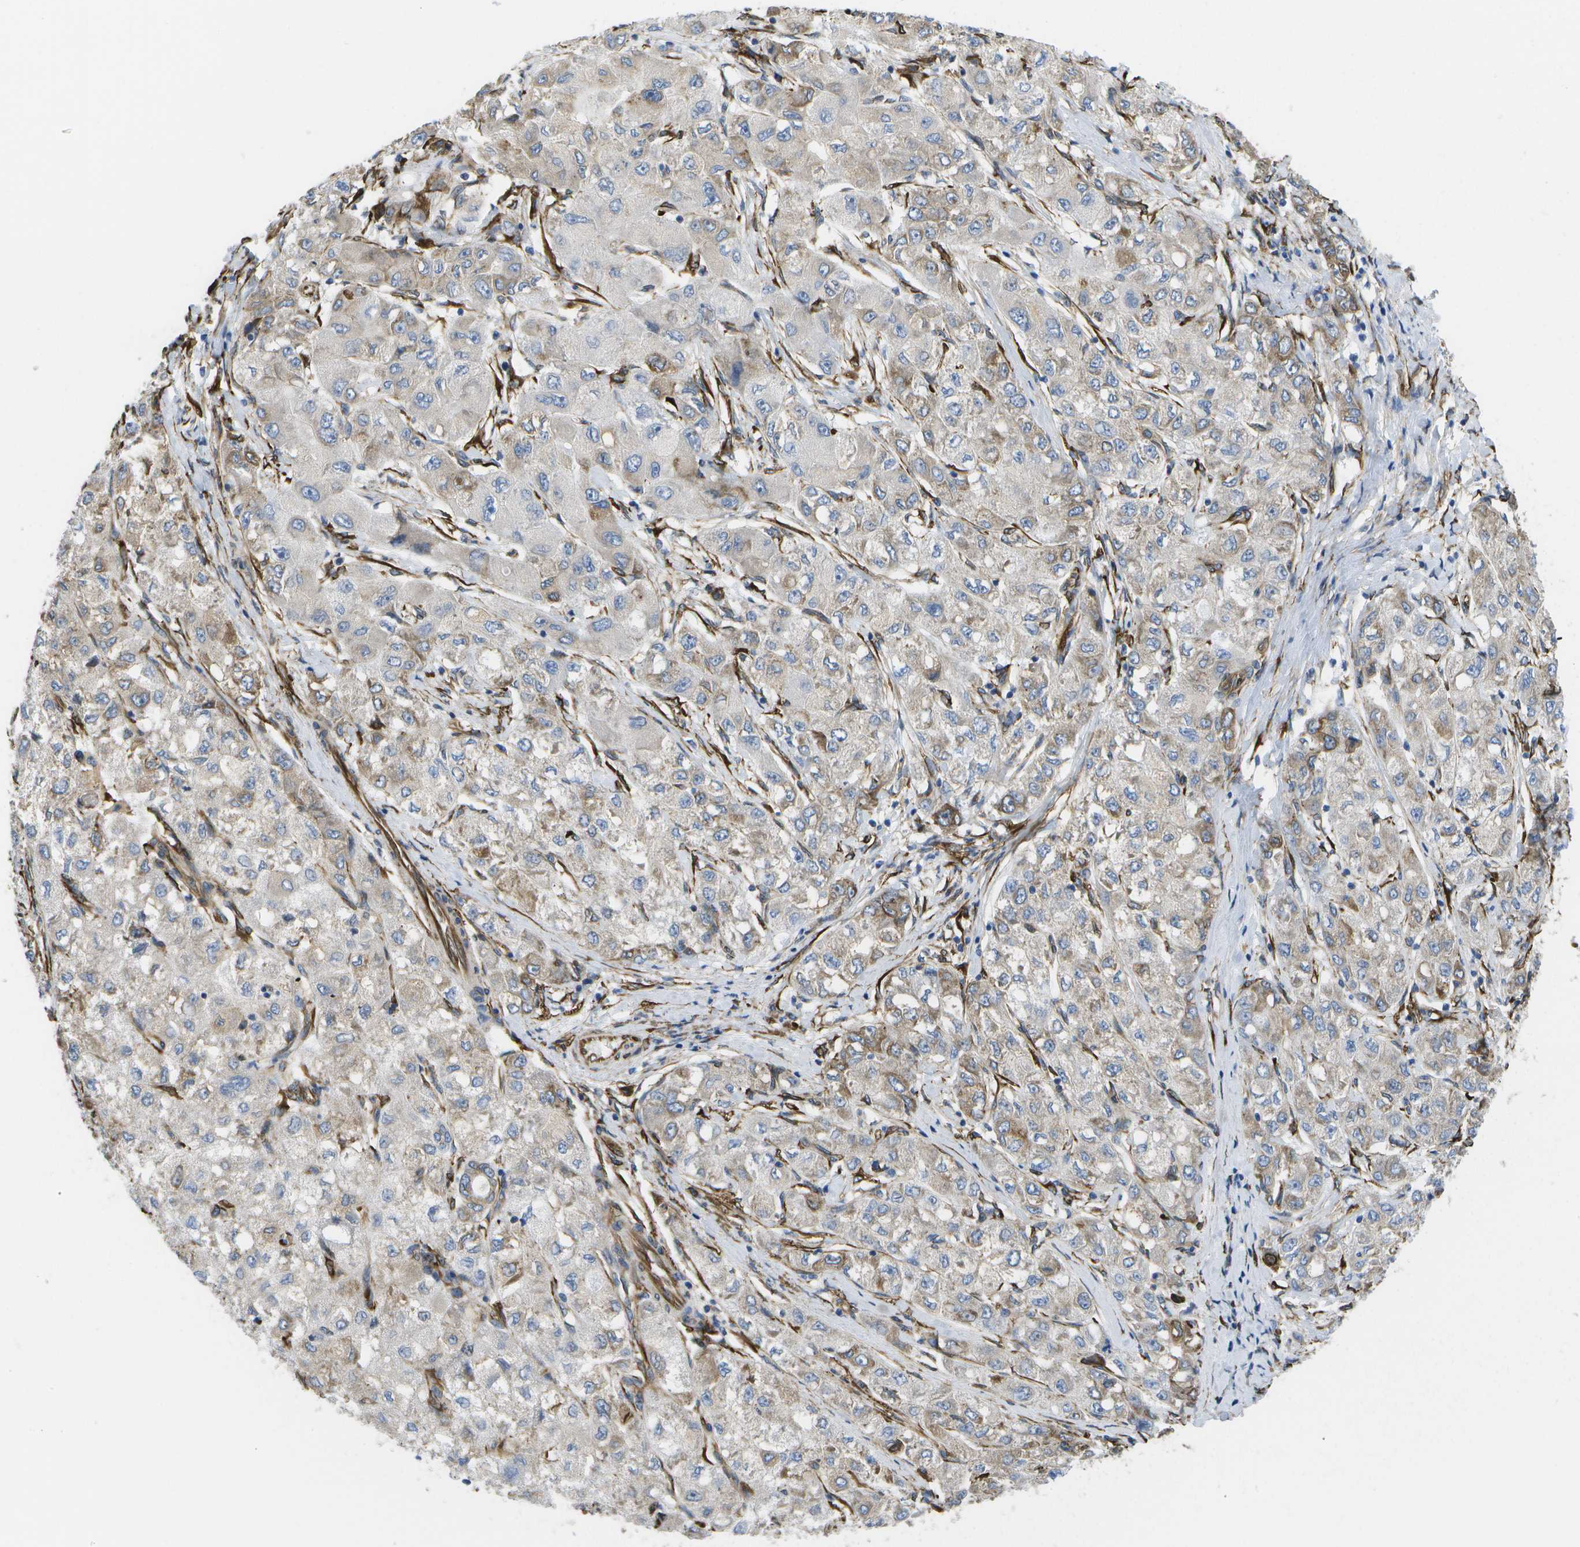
{"staining": {"intensity": "moderate", "quantity": "<25%", "location": "cytoplasmic/membranous"}, "tissue": "liver cancer", "cell_type": "Tumor cells", "image_type": "cancer", "snomed": [{"axis": "morphology", "description": "Carcinoma, Hepatocellular, NOS"}, {"axis": "topography", "description": "Liver"}], "caption": "Protein expression analysis of liver cancer (hepatocellular carcinoma) reveals moderate cytoplasmic/membranous positivity in about <25% of tumor cells. The protein is stained brown, and the nuclei are stained in blue (DAB IHC with brightfield microscopy, high magnification).", "gene": "ZDHHC17", "patient": {"sex": "male", "age": 80}}